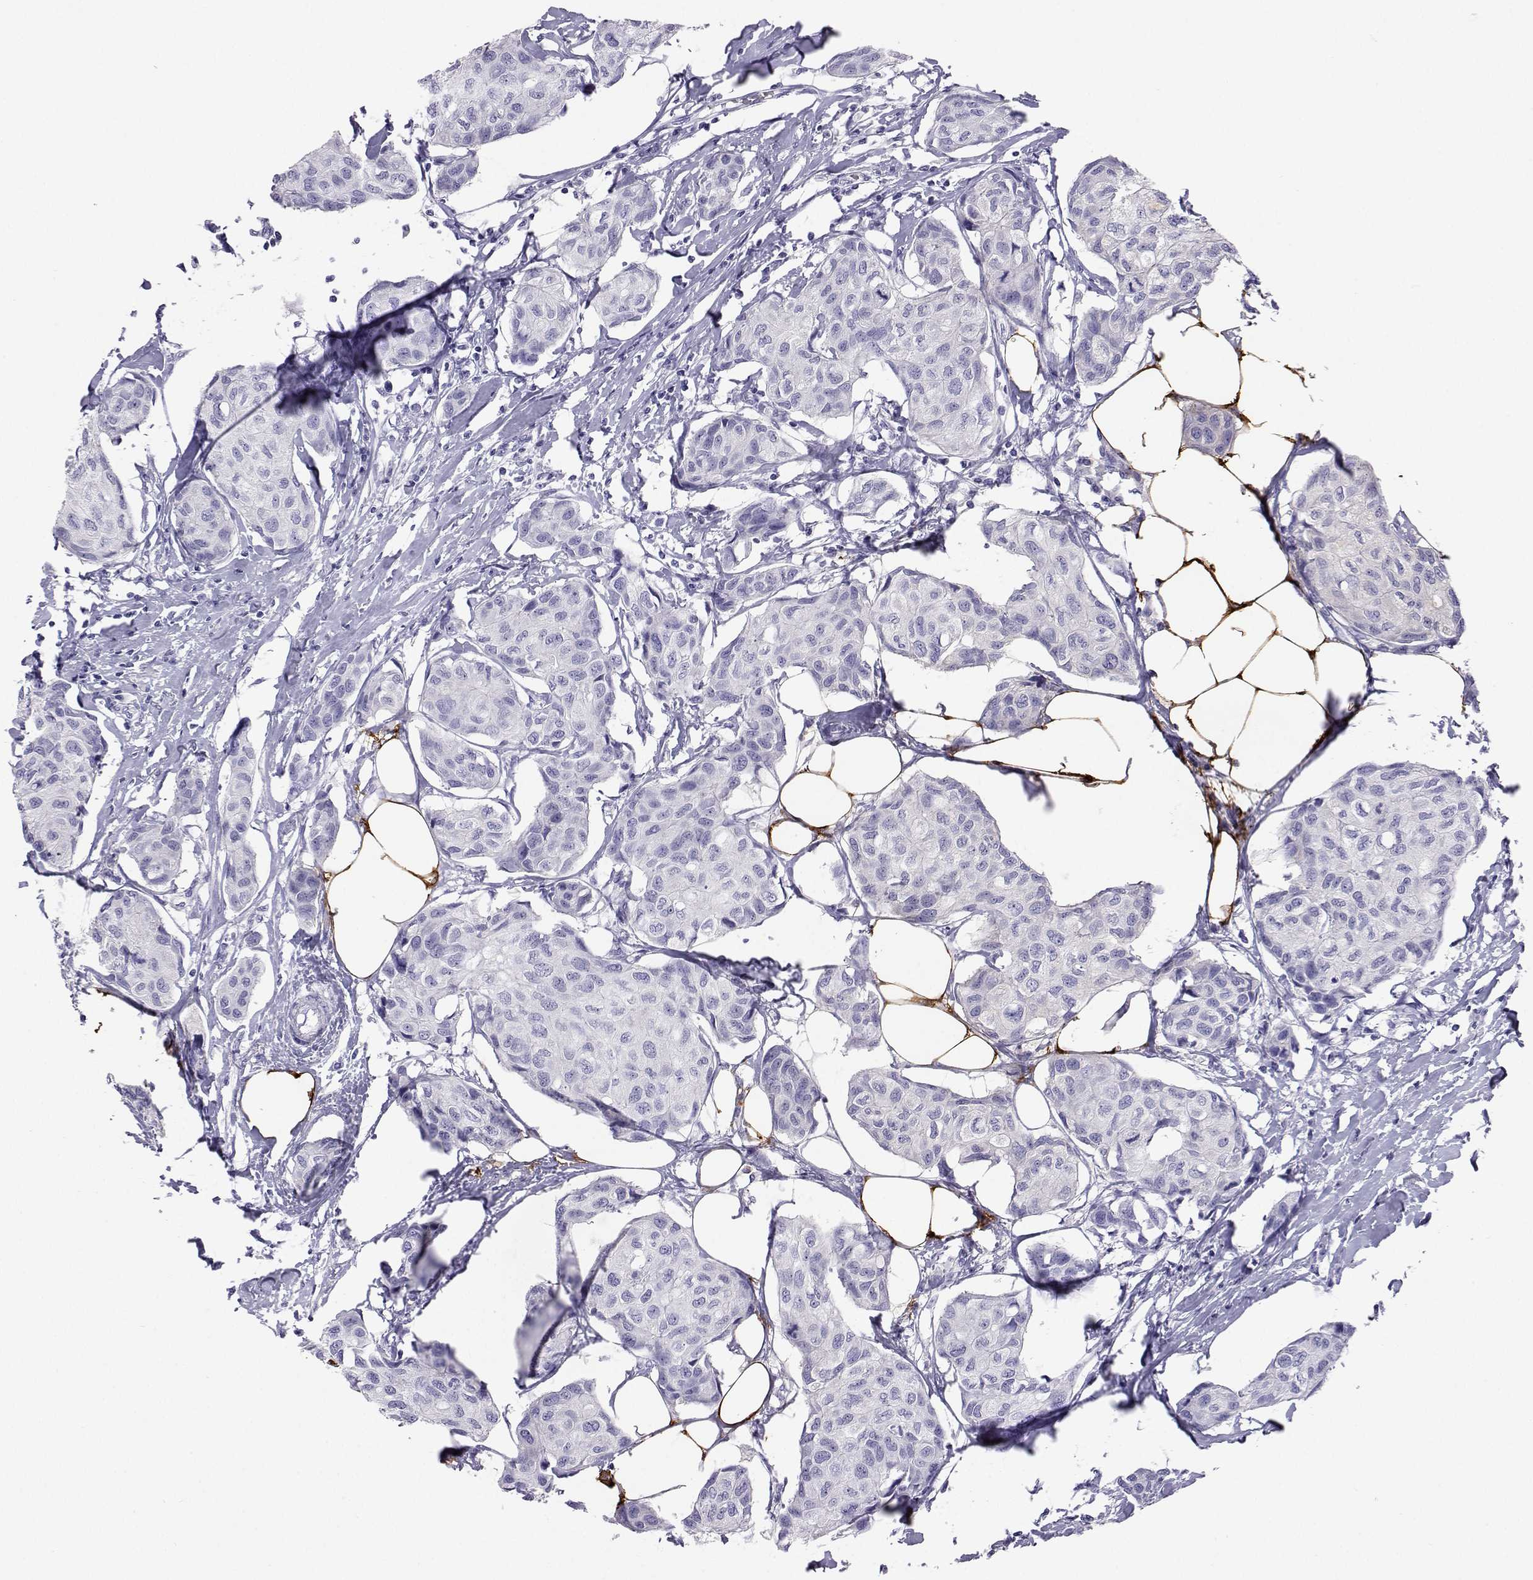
{"staining": {"intensity": "negative", "quantity": "none", "location": "none"}, "tissue": "breast cancer", "cell_type": "Tumor cells", "image_type": "cancer", "snomed": [{"axis": "morphology", "description": "Duct carcinoma"}, {"axis": "topography", "description": "Breast"}], "caption": "Protein analysis of breast infiltrating ductal carcinoma reveals no significant expression in tumor cells. (Brightfield microscopy of DAB (3,3'-diaminobenzidine) IHC at high magnification).", "gene": "PLIN4", "patient": {"sex": "female", "age": 80}}